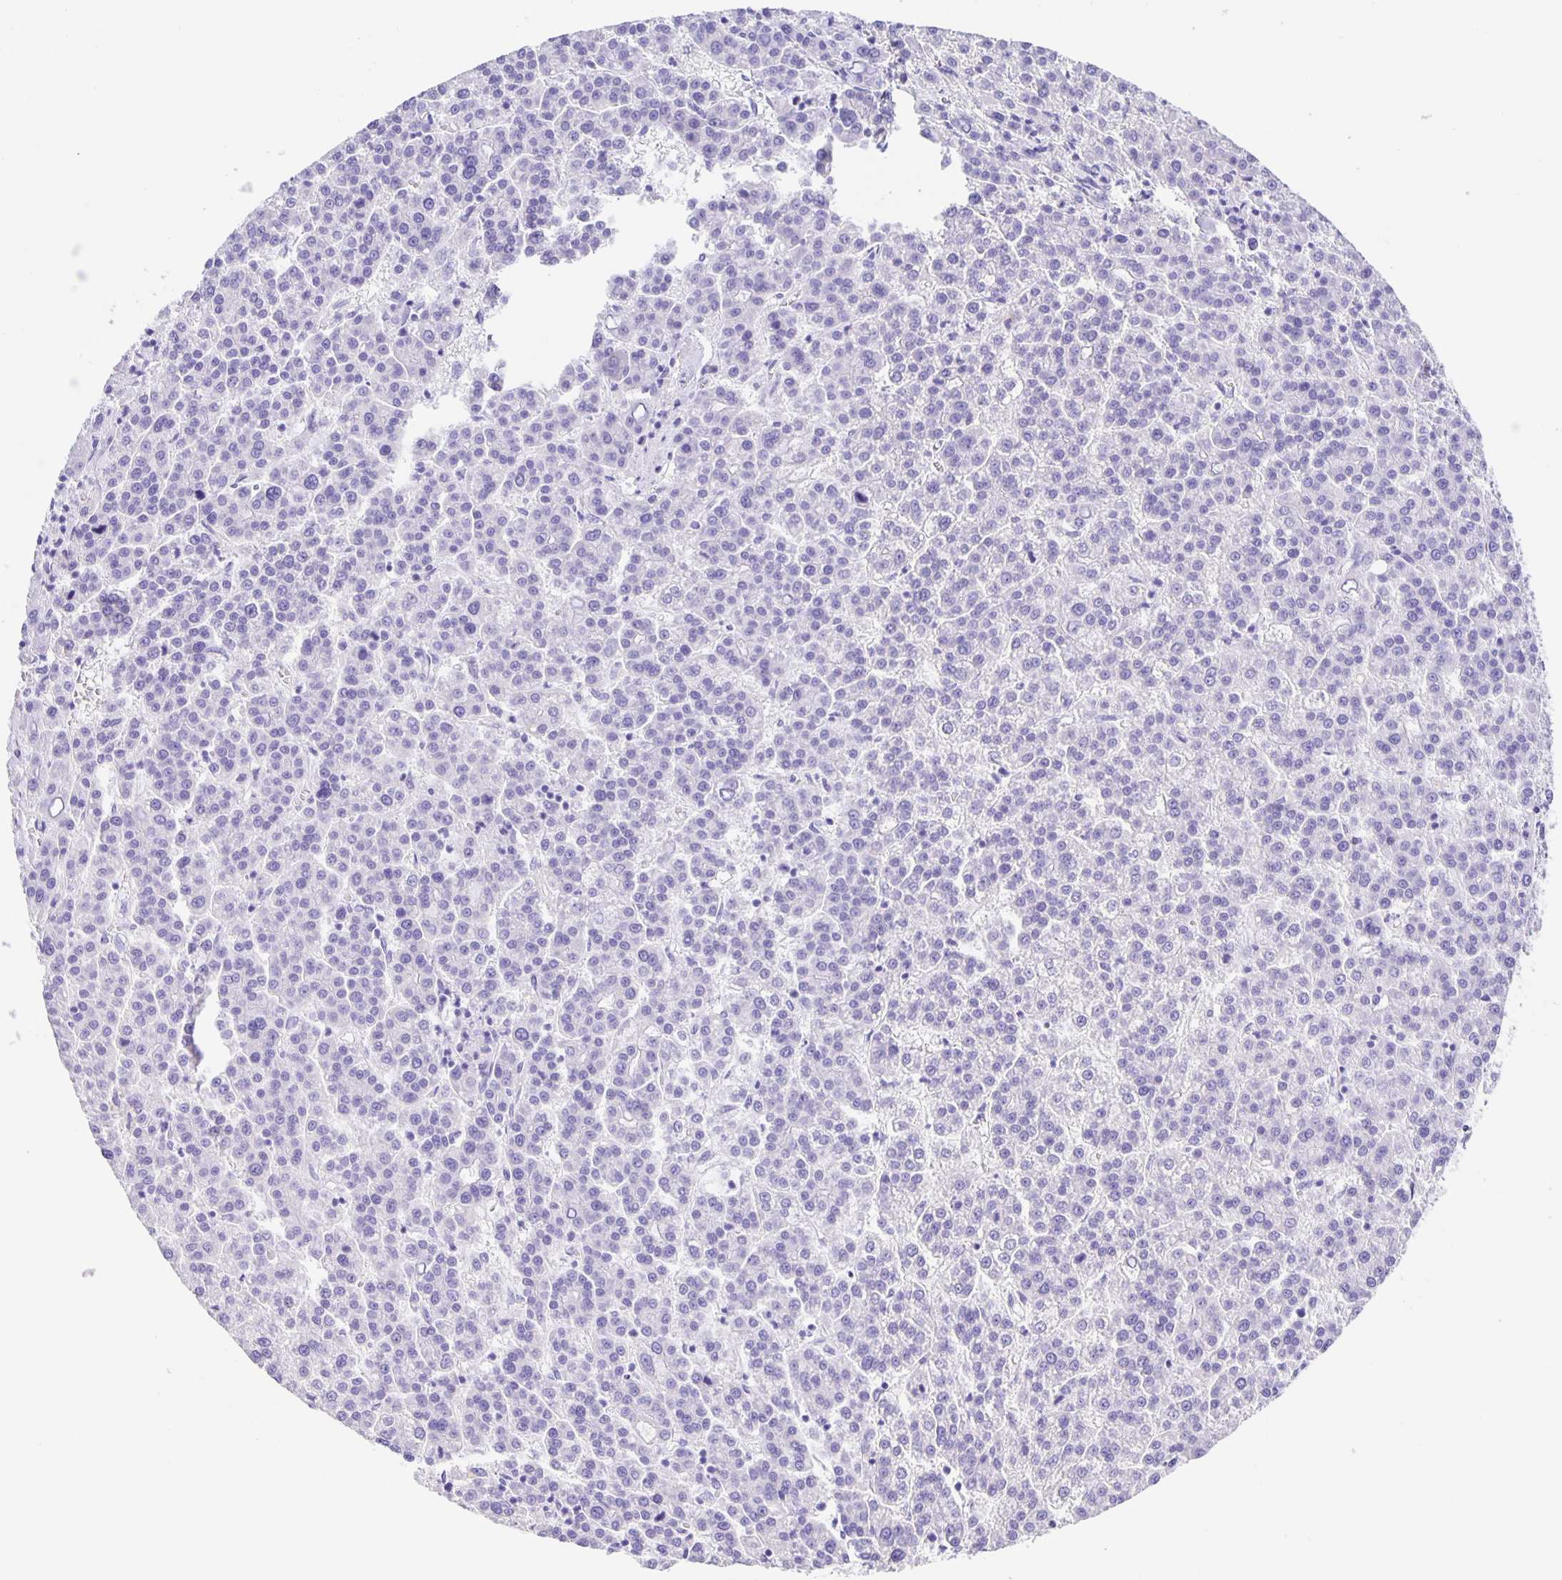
{"staining": {"intensity": "negative", "quantity": "none", "location": "none"}, "tissue": "liver cancer", "cell_type": "Tumor cells", "image_type": "cancer", "snomed": [{"axis": "morphology", "description": "Carcinoma, Hepatocellular, NOS"}, {"axis": "topography", "description": "Liver"}], "caption": "There is no significant positivity in tumor cells of hepatocellular carcinoma (liver).", "gene": "GUCA2A", "patient": {"sex": "female", "age": 58}}